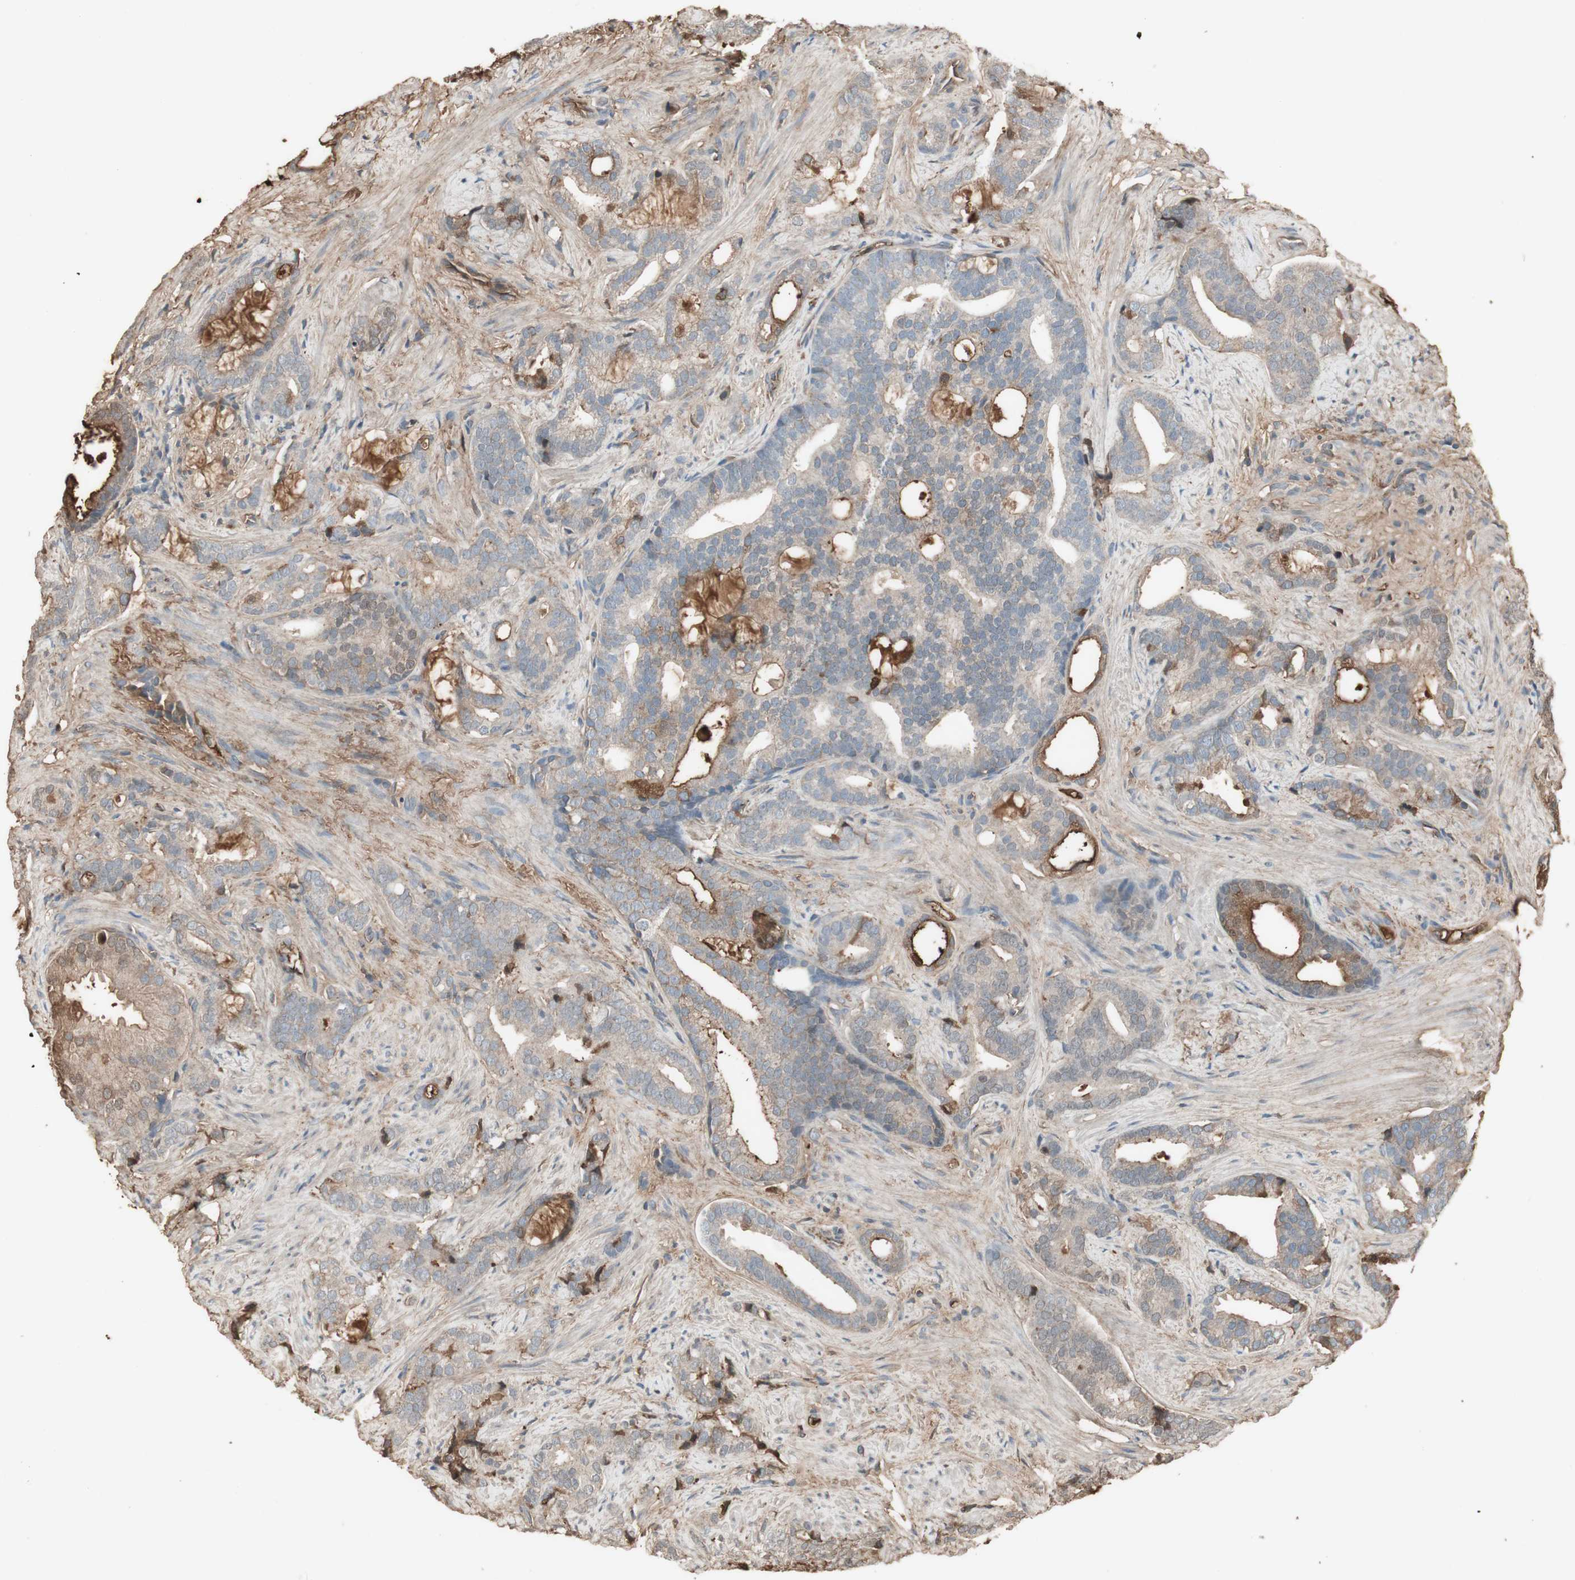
{"staining": {"intensity": "weak", "quantity": ">75%", "location": "cytoplasmic/membranous"}, "tissue": "prostate cancer", "cell_type": "Tumor cells", "image_type": "cancer", "snomed": [{"axis": "morphology", "description": "Adenocarcinoma, Low grade"}, {"axis": "topography", "description": "Prostate"}], "caption": "The immunohistochemical stain highlights weak cytoplasmic/membranous positivity in tumor cells of prostate cancer tissue.", "gene": "MMP14", "patient": {"sex": "male", "age": 58}}